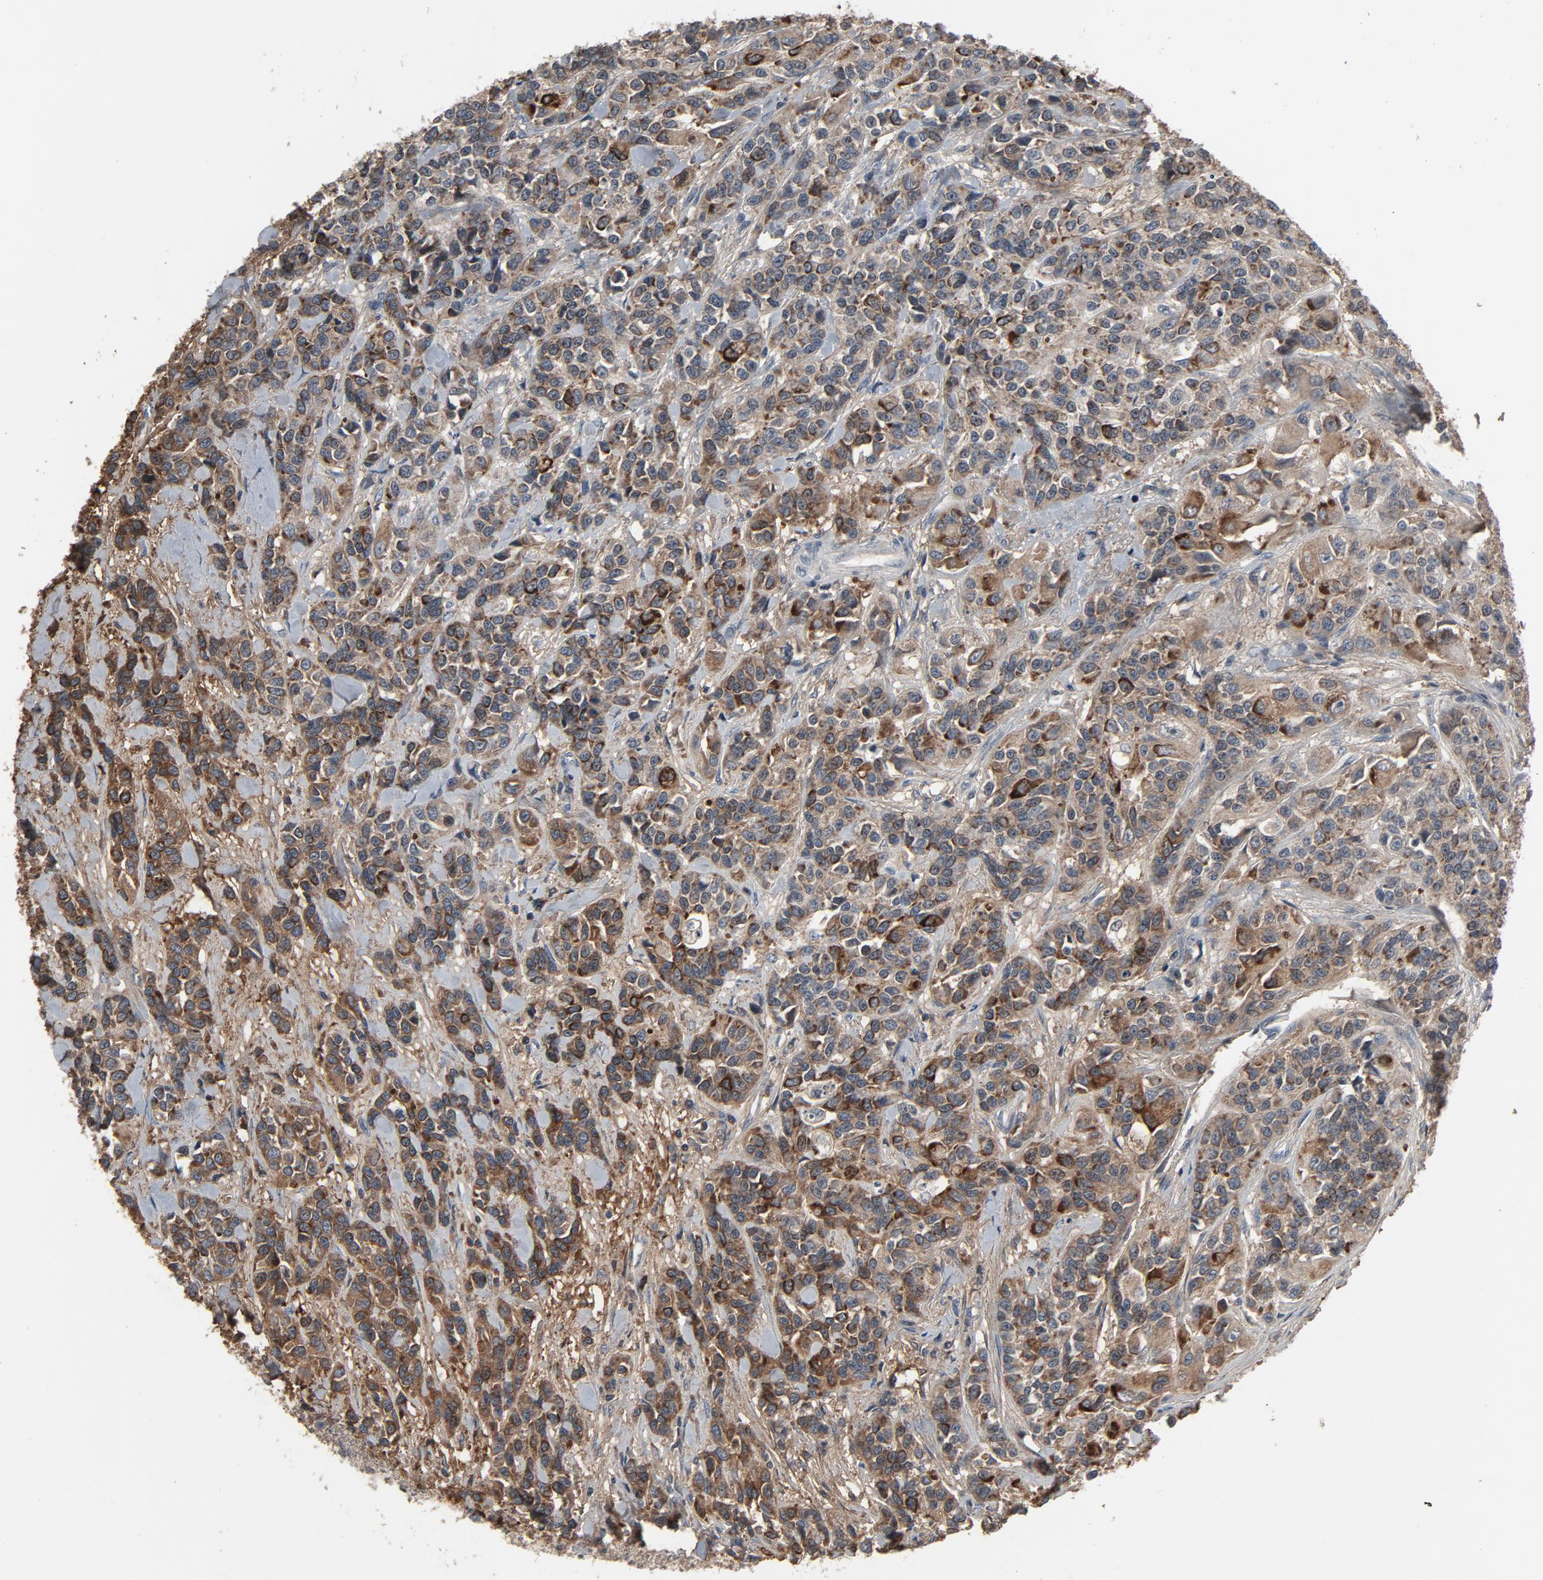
{"staining": {"intensity": "moderate", "quantity": "25%-75%", "location": "cytoplasmic/membranous"}, "tissue": "urothelial cancer", "cell_type": "Tumor cells", "image_type": "cancer", "snomed": [{"axis": "morphology", "description": "Urothelial carcinoma, High grade"}, {"axis": "topography", "description": "Urinary bladder"}], "caption": "Immunohistochemical staining of human urothelial carcinoma (high-grade) exhibits medium levels of moderate cytoplasmic/membranous protein staining in approximately 25%-75% of tumor cells.", "gene": "PDZD4", "patient": {"sex": "female", "age": 81}}